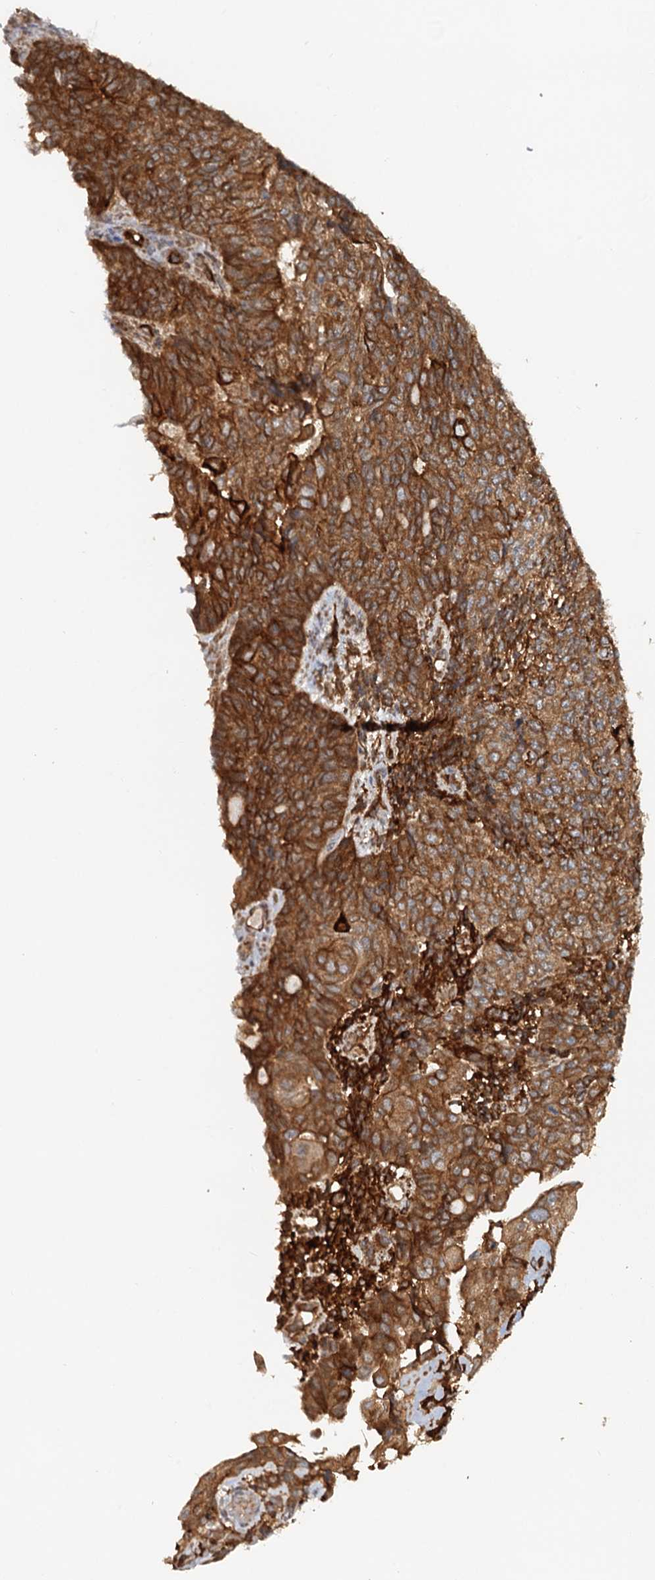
{"staining": {"intensity": "strong", "quantity": ">75%", "location": "cytoplasmic/membranous"}, "tissue": "endometrial cancer", "cell_type": "Tumor cells", "image_type": "cancer", "snomed": [{"axis": "morphology", "description": "Adenocarcinoma, NOS"}, {"axis": "topography", "description": "Endometrium"}], "caption": "Protein expression analysis of human endometrial cancer reveals strong cytoplasmic/membranous expression in about >75% of tumor cells.", "gene": "NIPAL3", "patient": {"sex": "female", "age": 32}}